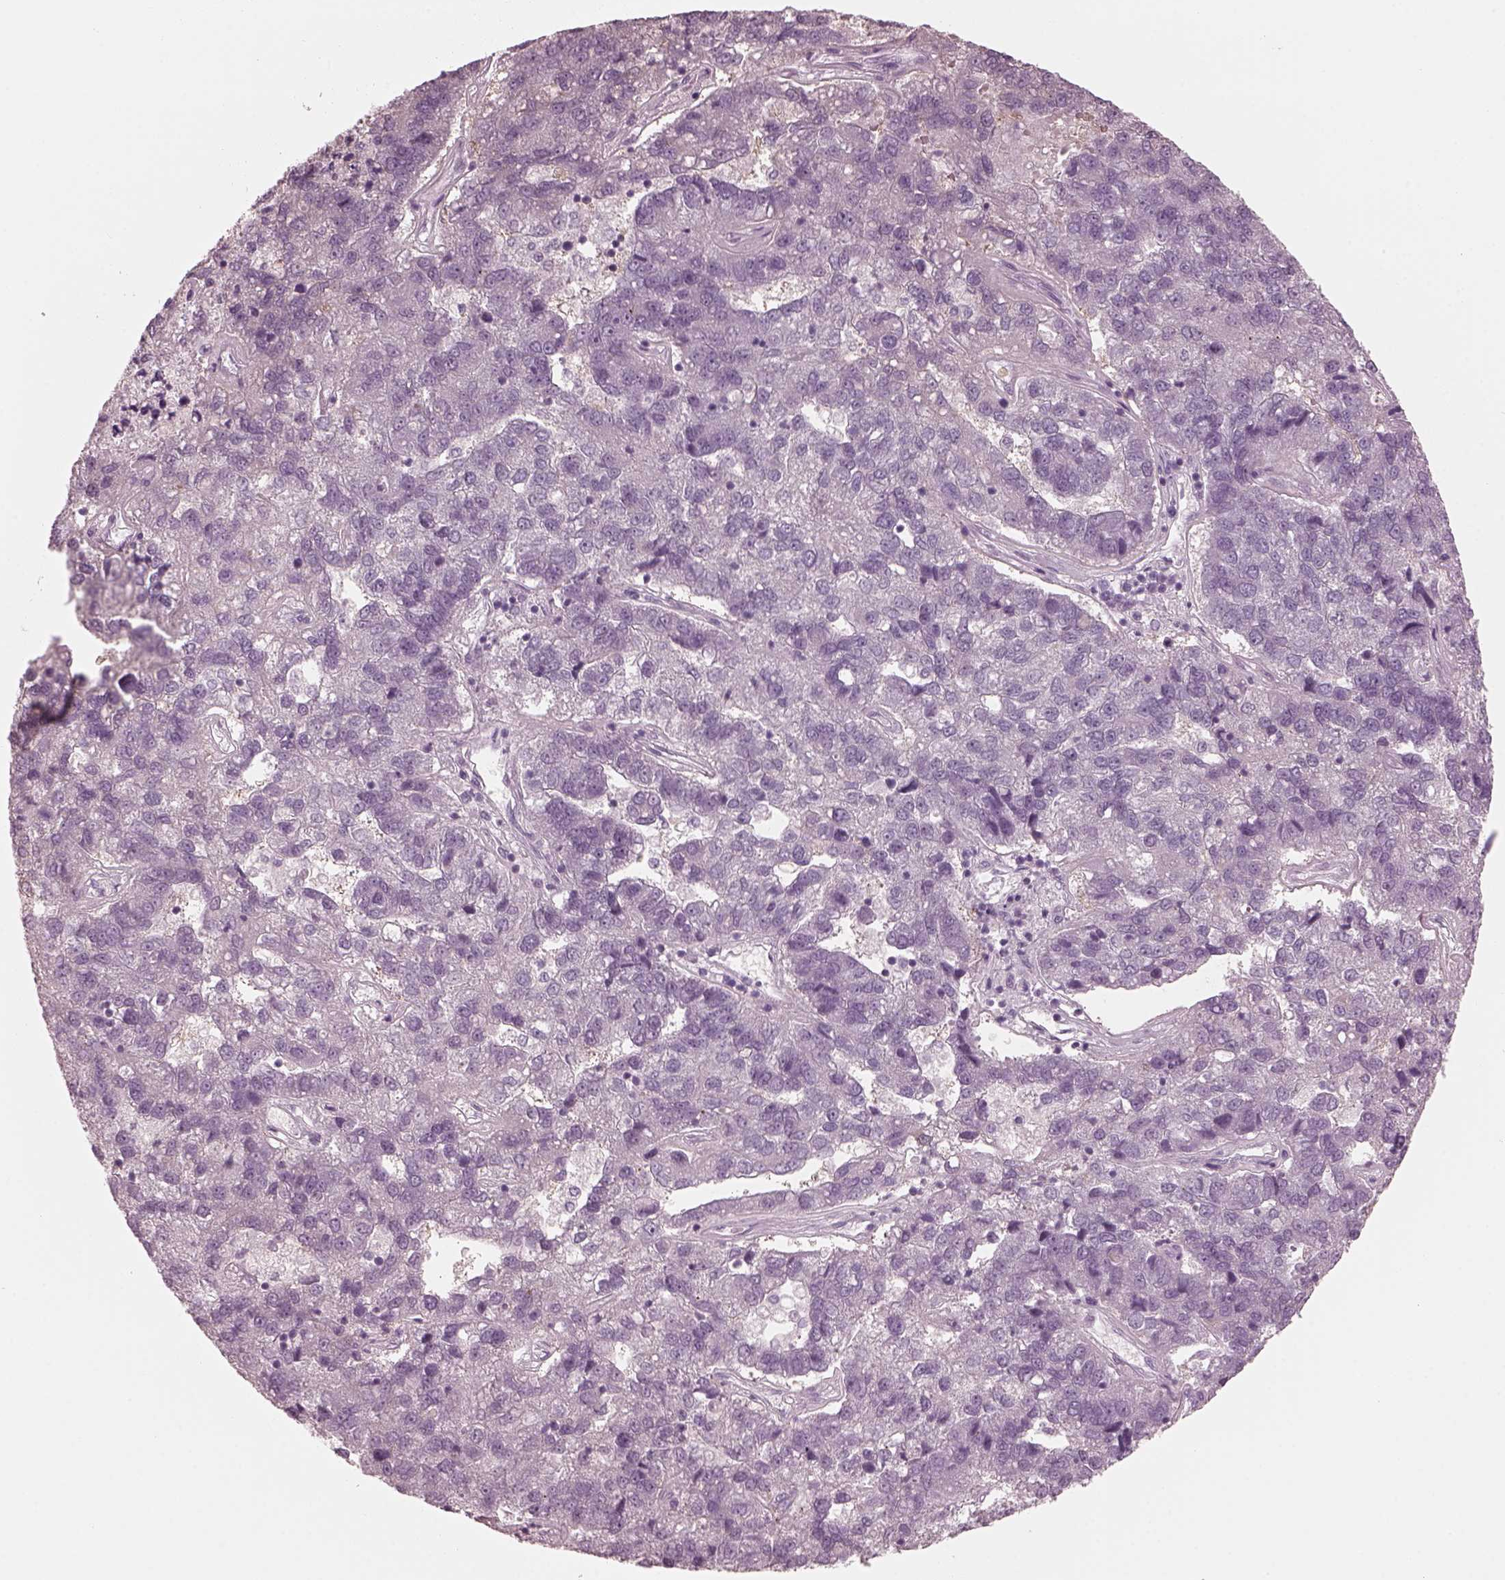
{"staining": {"intensity": "negative", "quantity": "none", "location": "none"}, "tissue": "pancreatic cancer", "cell_type": "Tumor cells", "image_type": "cancer", "snomed": [{"axis": "morphology", "description": "Adenocarcinoma, NOS"}, {"axis": "topography", "description": "Pancreas"}], "caption": "Tumor cells show no significant positivity in pancreatic cancer. The staining was performed using DAB (3,3'-diaminobenzidine) to visualize the protein expression in brown, while the nuclei were stained in blue with hematoxylin (Magnification: 20x).", "gene": "C2orf81", "patient": {"sex": "female", "age": 61}}